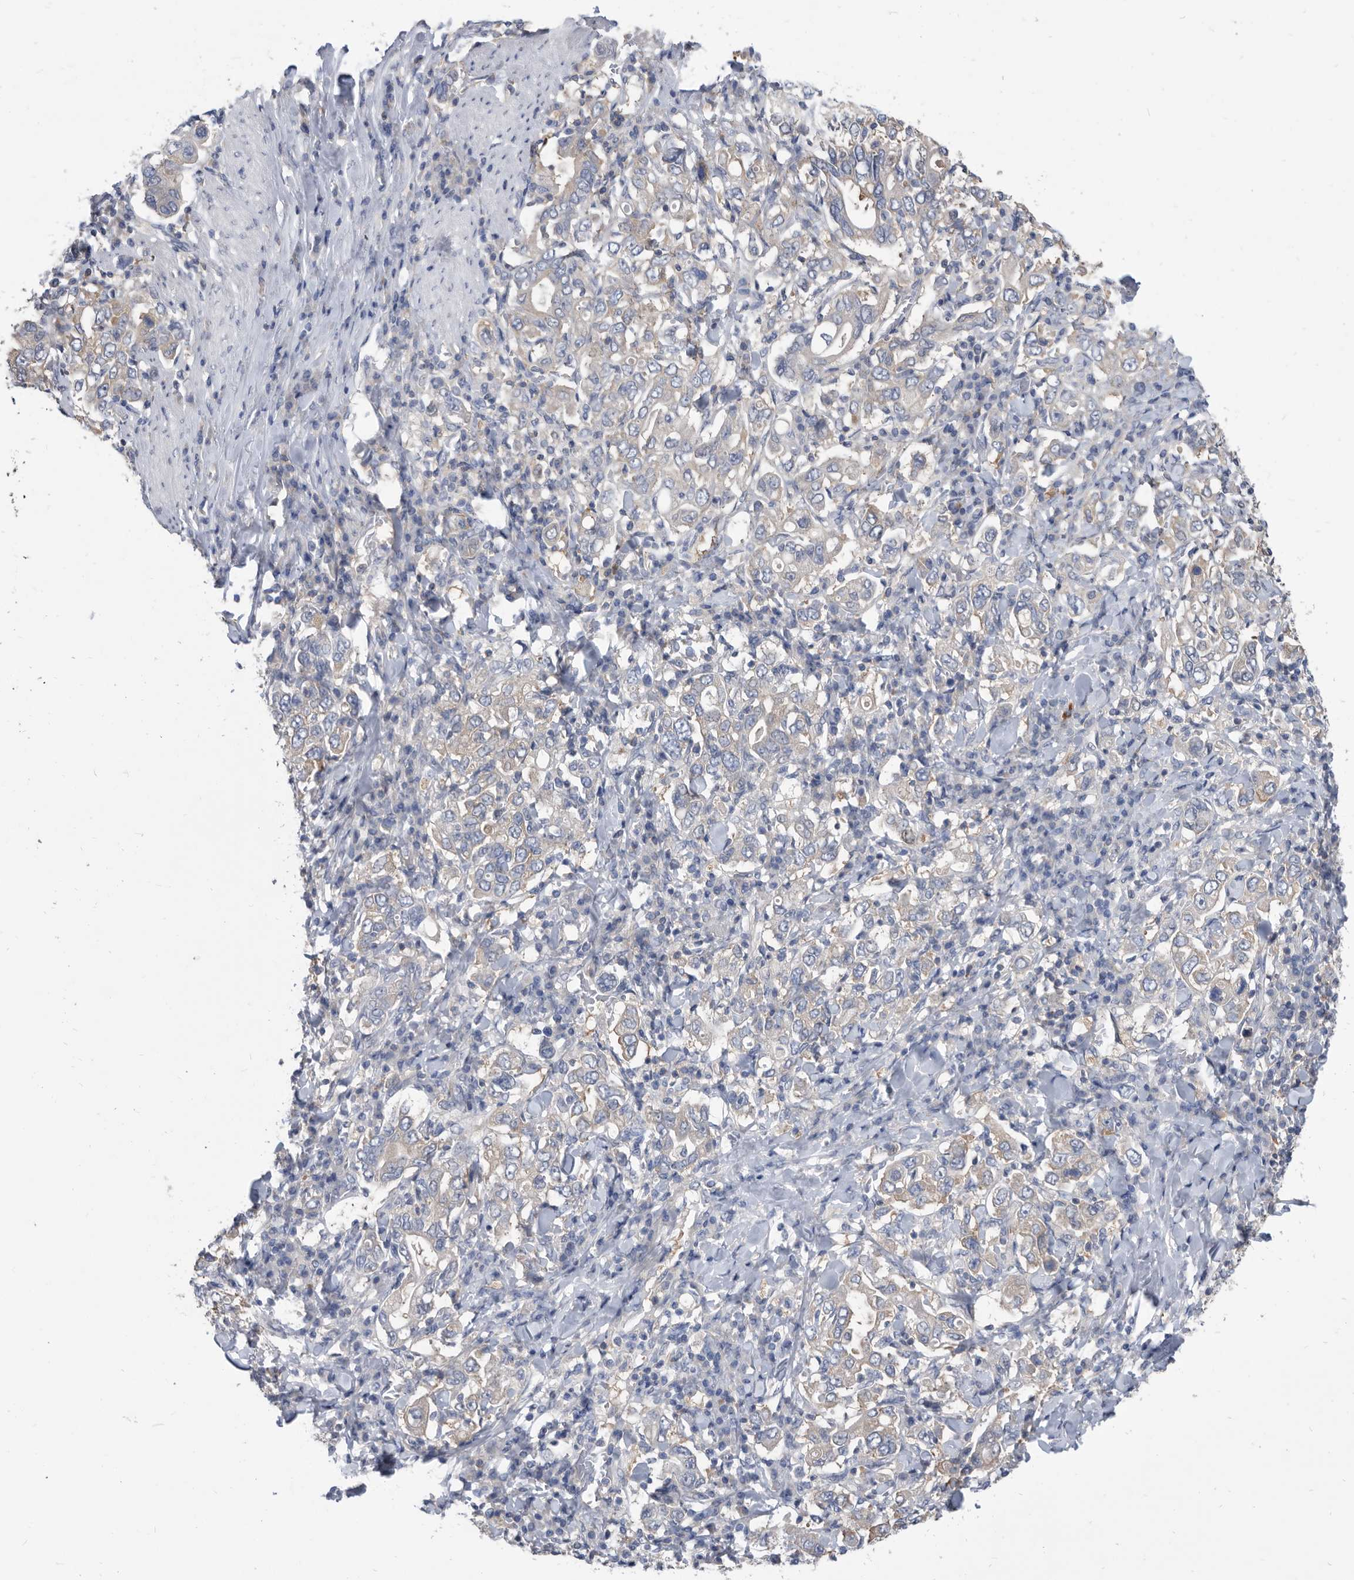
{"staining": {"intensity": "negative", "quantity": "none", "location": "none"}, "tissue": "stomach cancer", "cell_type": "Tumor cells", "image_type": "cancer", "snomed": [{"axis": "morphology", "description": "Adenocarcinoma, NOS"}, {"axis": "topography", "description": "Stomach, upper"}], "caption": "This is an IHC micrograph of human stomach cancer. There is no expression in tumor cells.", "gene": "CCT4", "patient": {"sex": "male", "age": 62}}